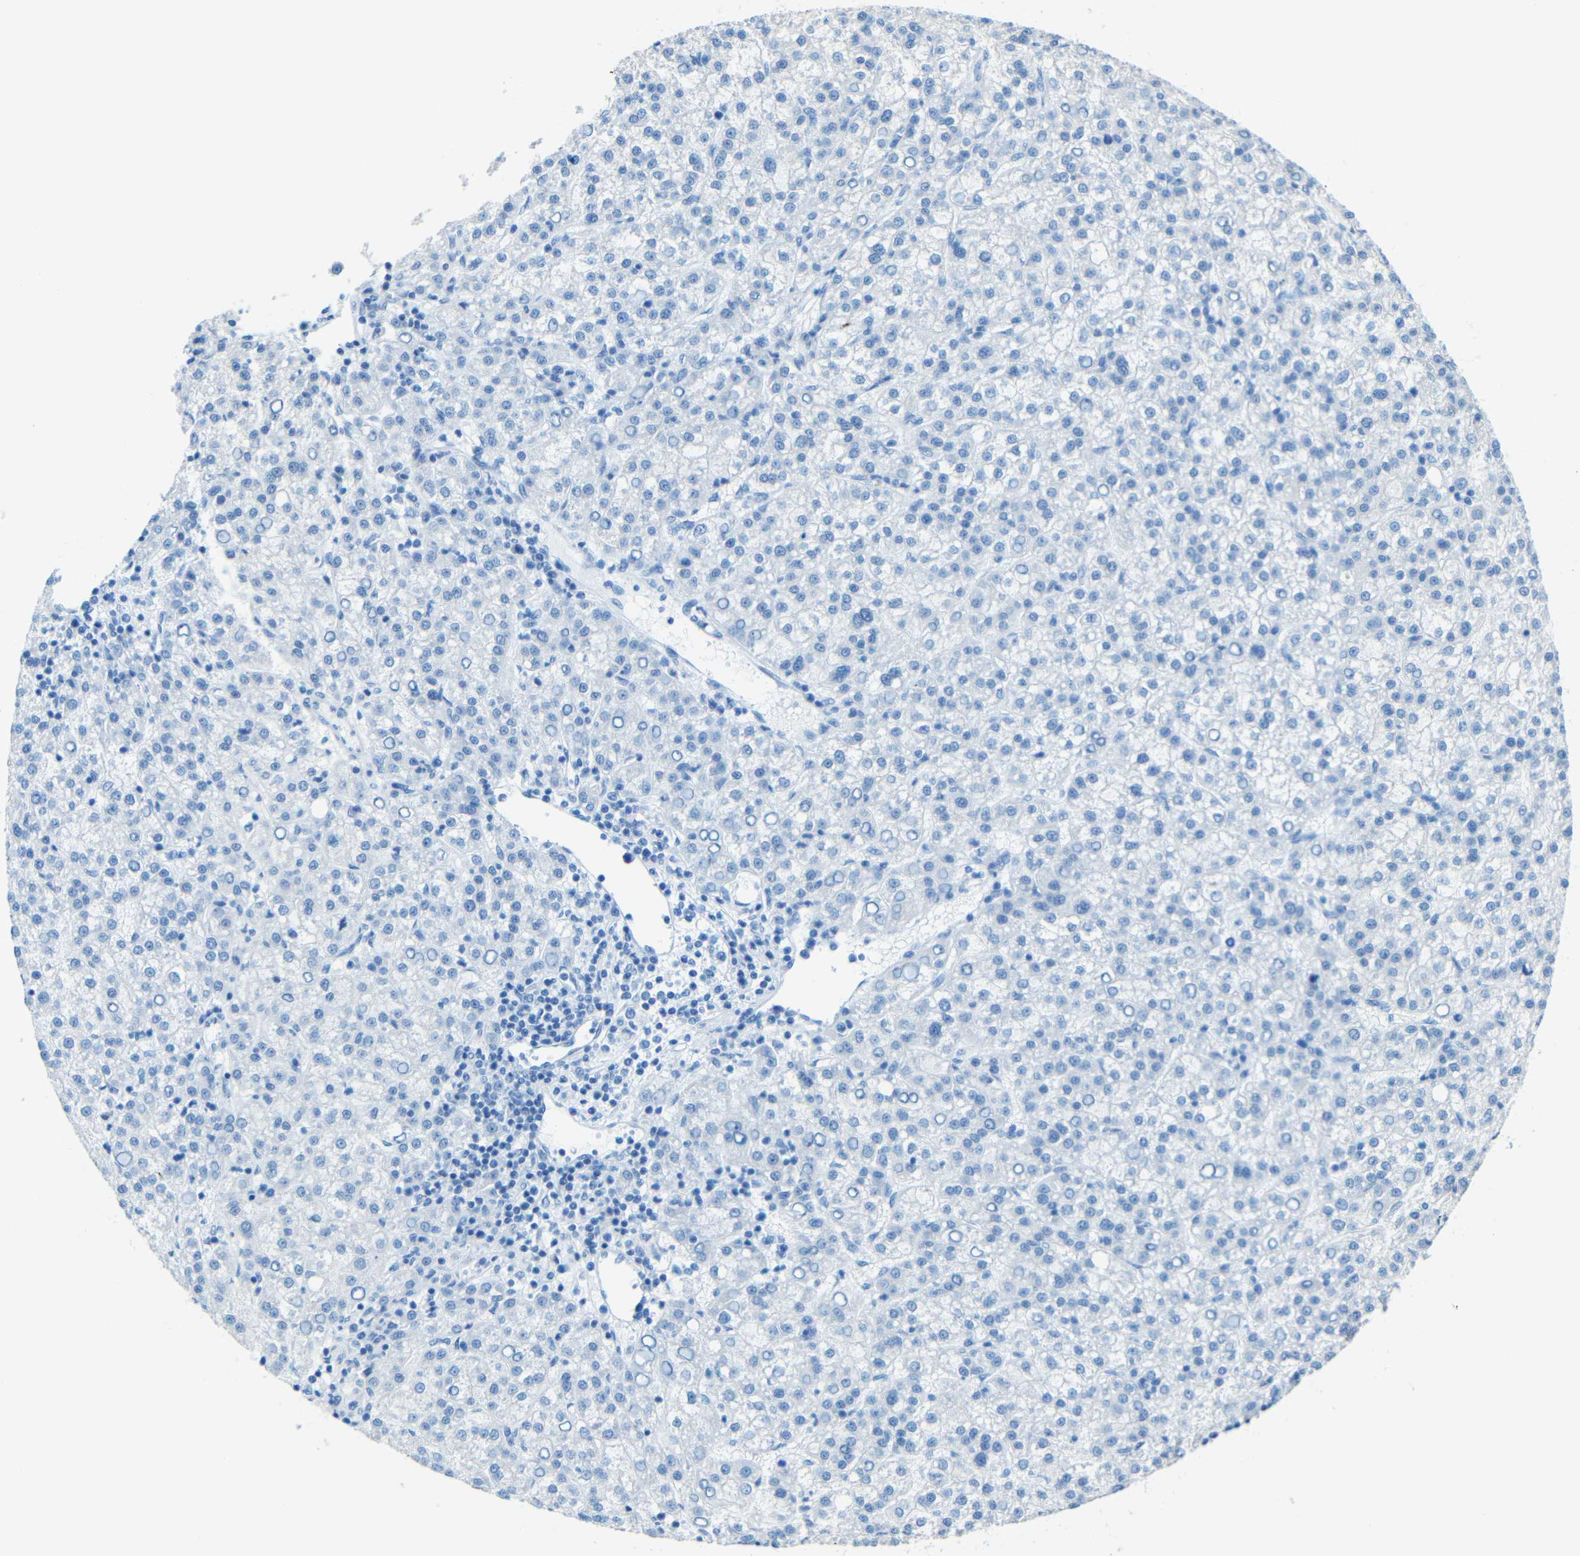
{"staining": {"intensity": "negative", "quantity": "none", "location": "none"}, "tissue": "liver cancer", "cell_type": "Tumor cells", "image_type": "cancer", "snomed": [{"axis": "morphology", "description": "Carcinoma, Hepatocellular, NOS"}, {"axis": "topography", "description": "Liver"}], "caption": "Human liver cancer stained for a protein using immunohistochemistry reveals no positivity in tumor cells.", "gene": "TUBB4B", "patient": {"sex": "female", "age": 58}}